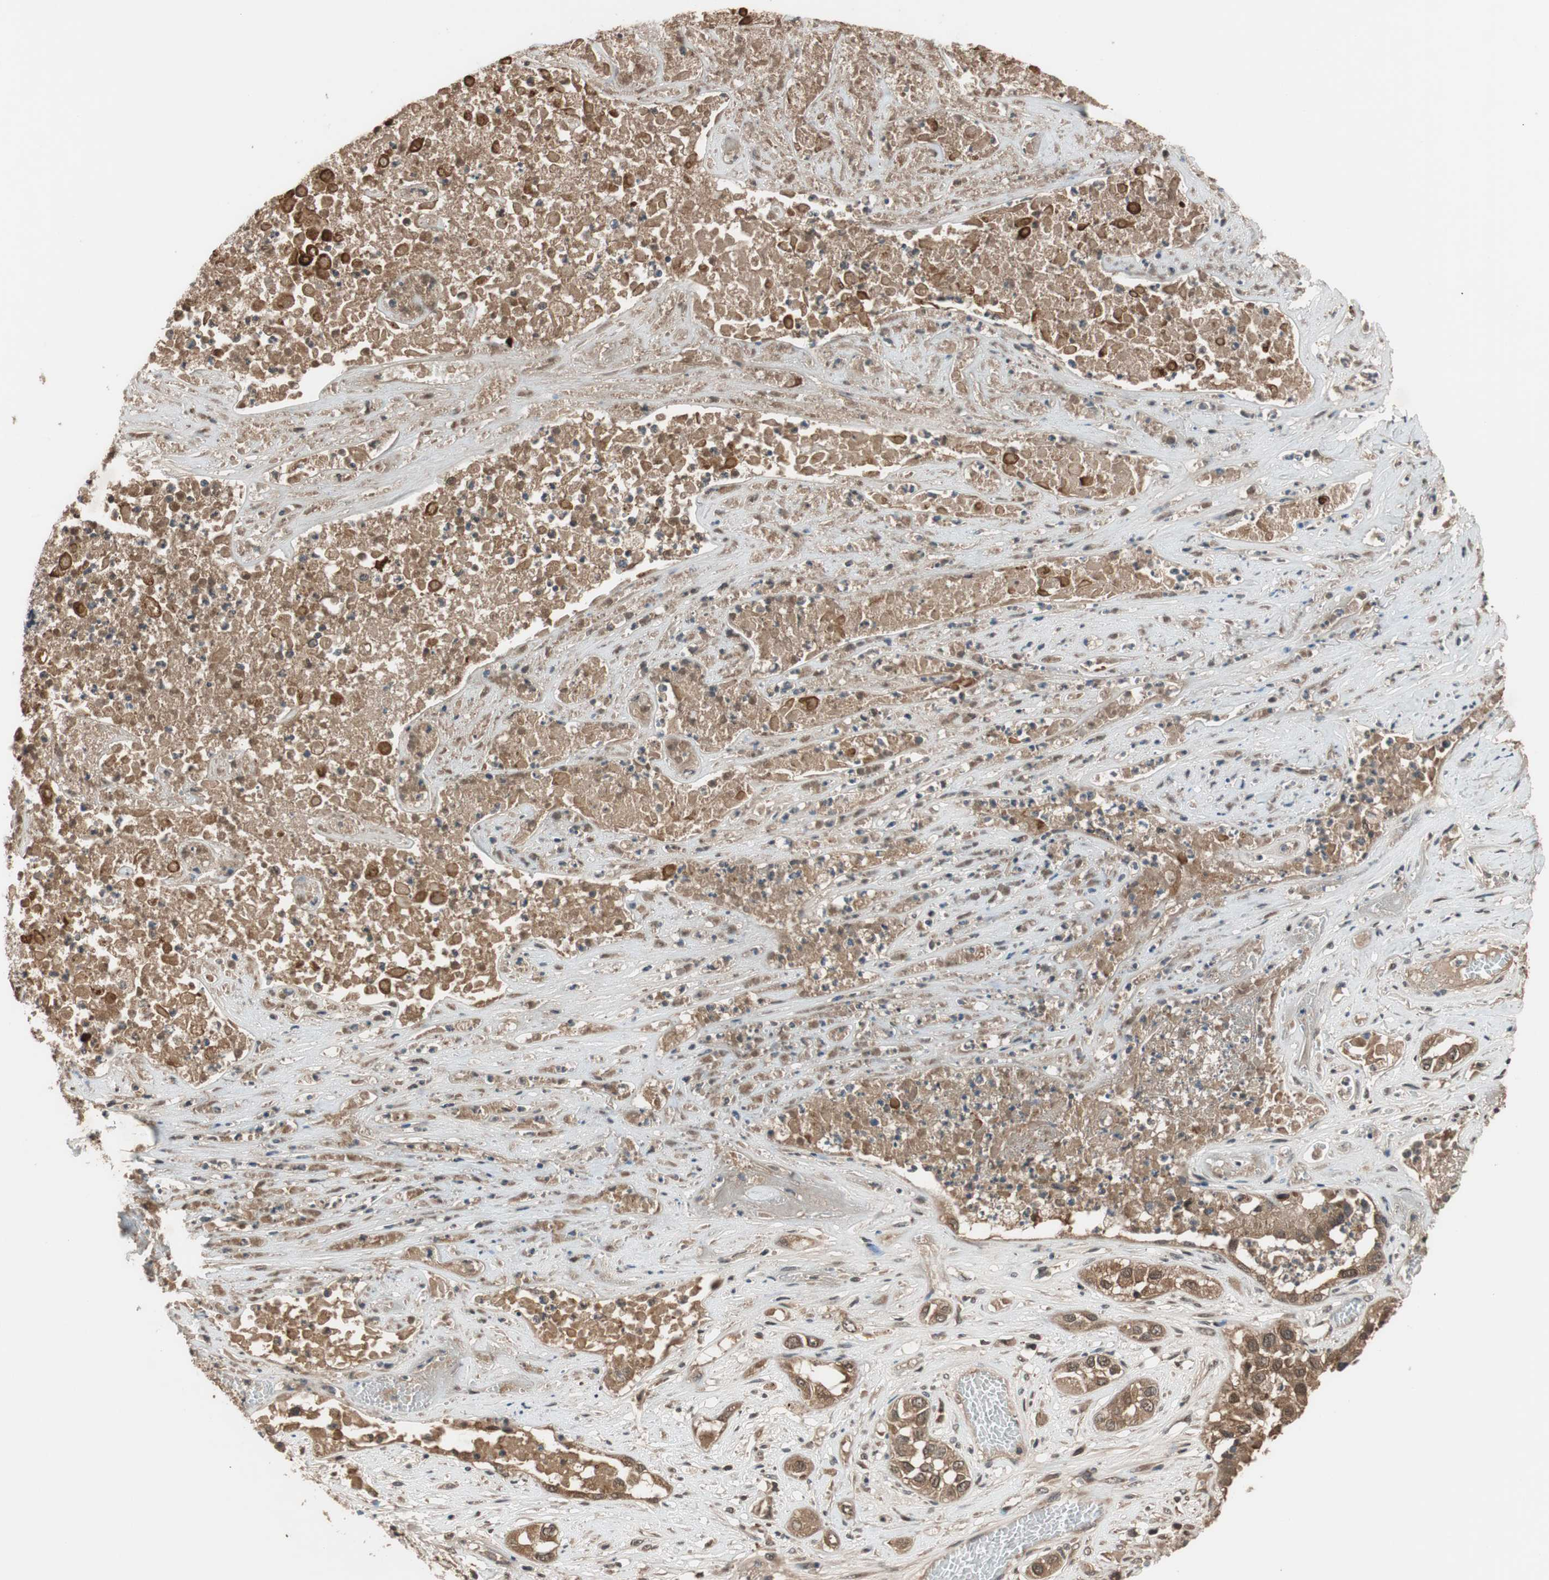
{"staining": {"intensity": "moderate", "quantity": ">75%", "location": "cytoplasmic/membranous"}, "tissue": "lung cancer", "cell_type": "Tumor cells", "image_type": "cancer", "snomed": [{"axis": "morphology", "description": "Squamous cell carcinoma, NOS"}, {"axis": "topography", "description": "Lung"}], "caption": "Protein staining demonstrates moderate cytoplasmic/membranous staining in about >75% of tumor cells in lung cancer (squamous cell carcinoma).", "gene": "TMEM230", "patient": {"sex": "male", "age": 71}}